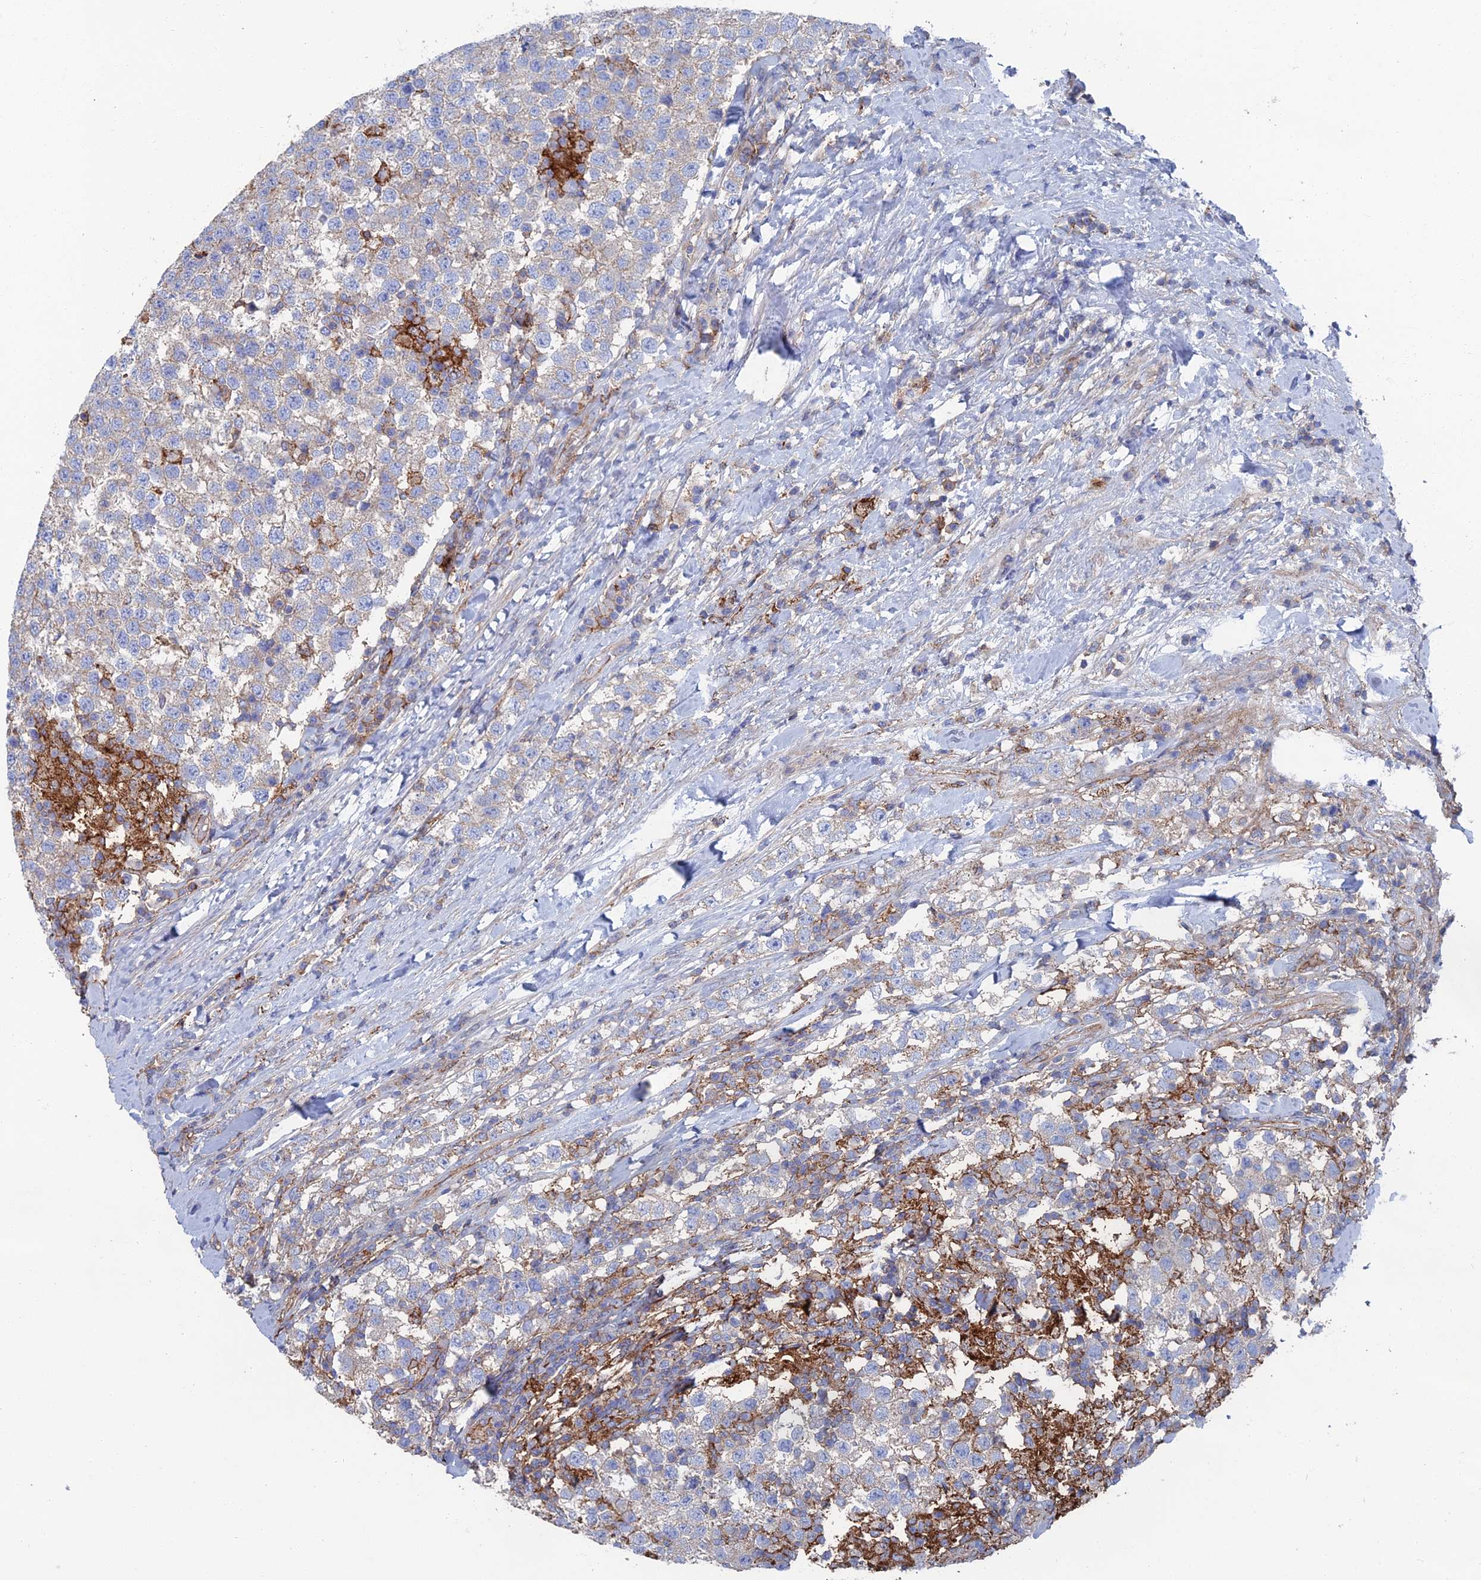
{"staining": {"intensity": "negative", "quantity": "none", "location": "none"}, "tissue": "testis cancer", "cell_type": "Tumor cells", "image_type": "cancer", "snomed": [{"axis": "morphology", "description": "Seminoma, NOS"}, {"axis": "topography", "description": "Testis"}], "caption": "The image shows no significant positivity in tumor cells of testis cancer (seminoma).", "gene": "SNX11", "patient": {"sex": "male", "age": 34}}